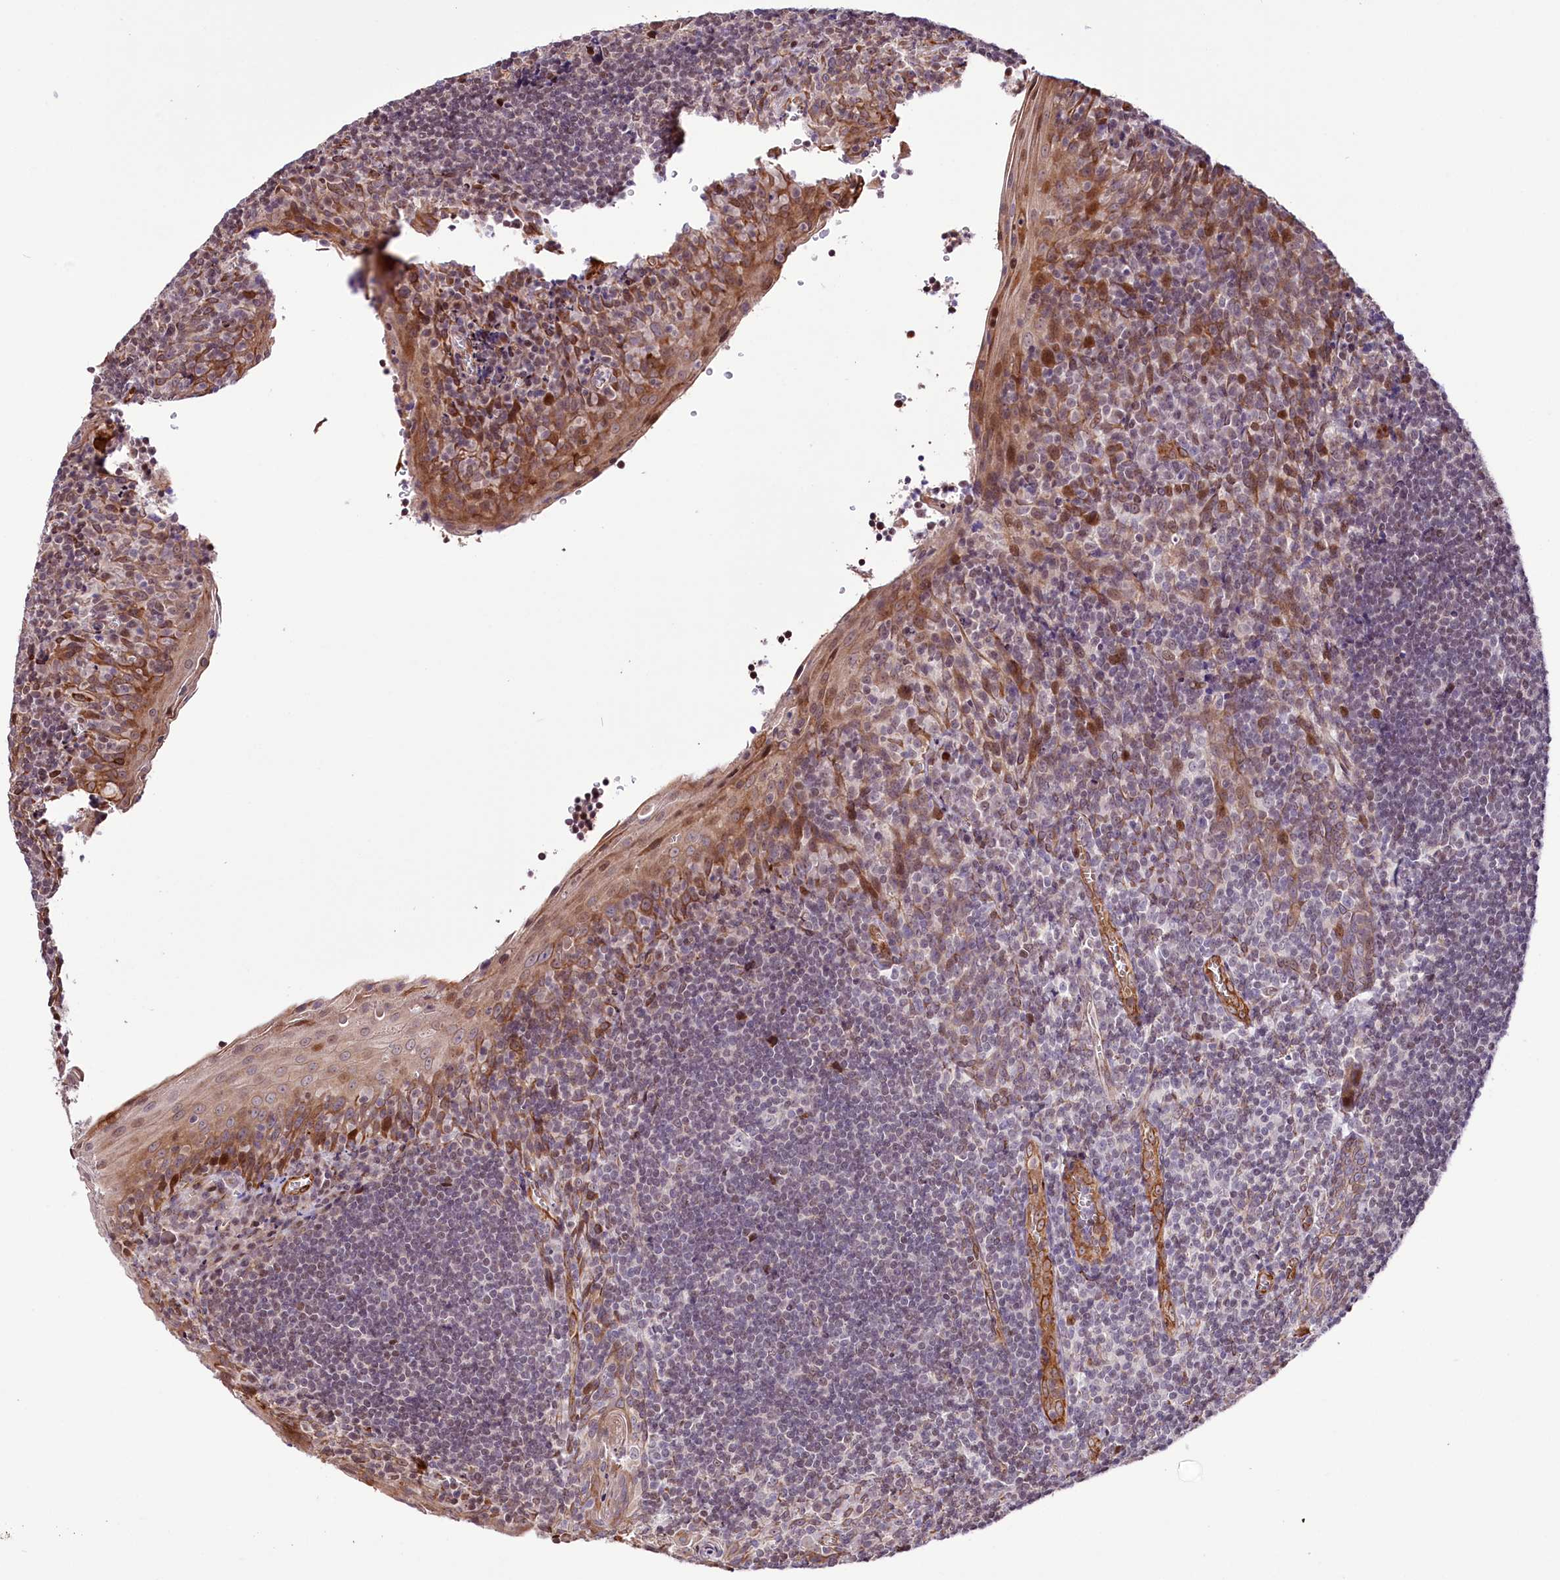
{"staining": {"intensity": "negative", "quantity": "none", "location": "none"}, "tissue": "tonsil", "cell_type": "Germinal center cells", "image_type": "normal", "snomed": [{"axis": "morphology", "description": "Normal tissue, NOS"}, {"axis": "topography", "description": "Tonsil"}], "caption": "Immunohistochemistry histopathology image of unremarkable tonsil stained for a protein (brown), which displays no staining in germinal center cells.", "gene": "CUTC", "patient": {"sex": "male", "age": 27}}